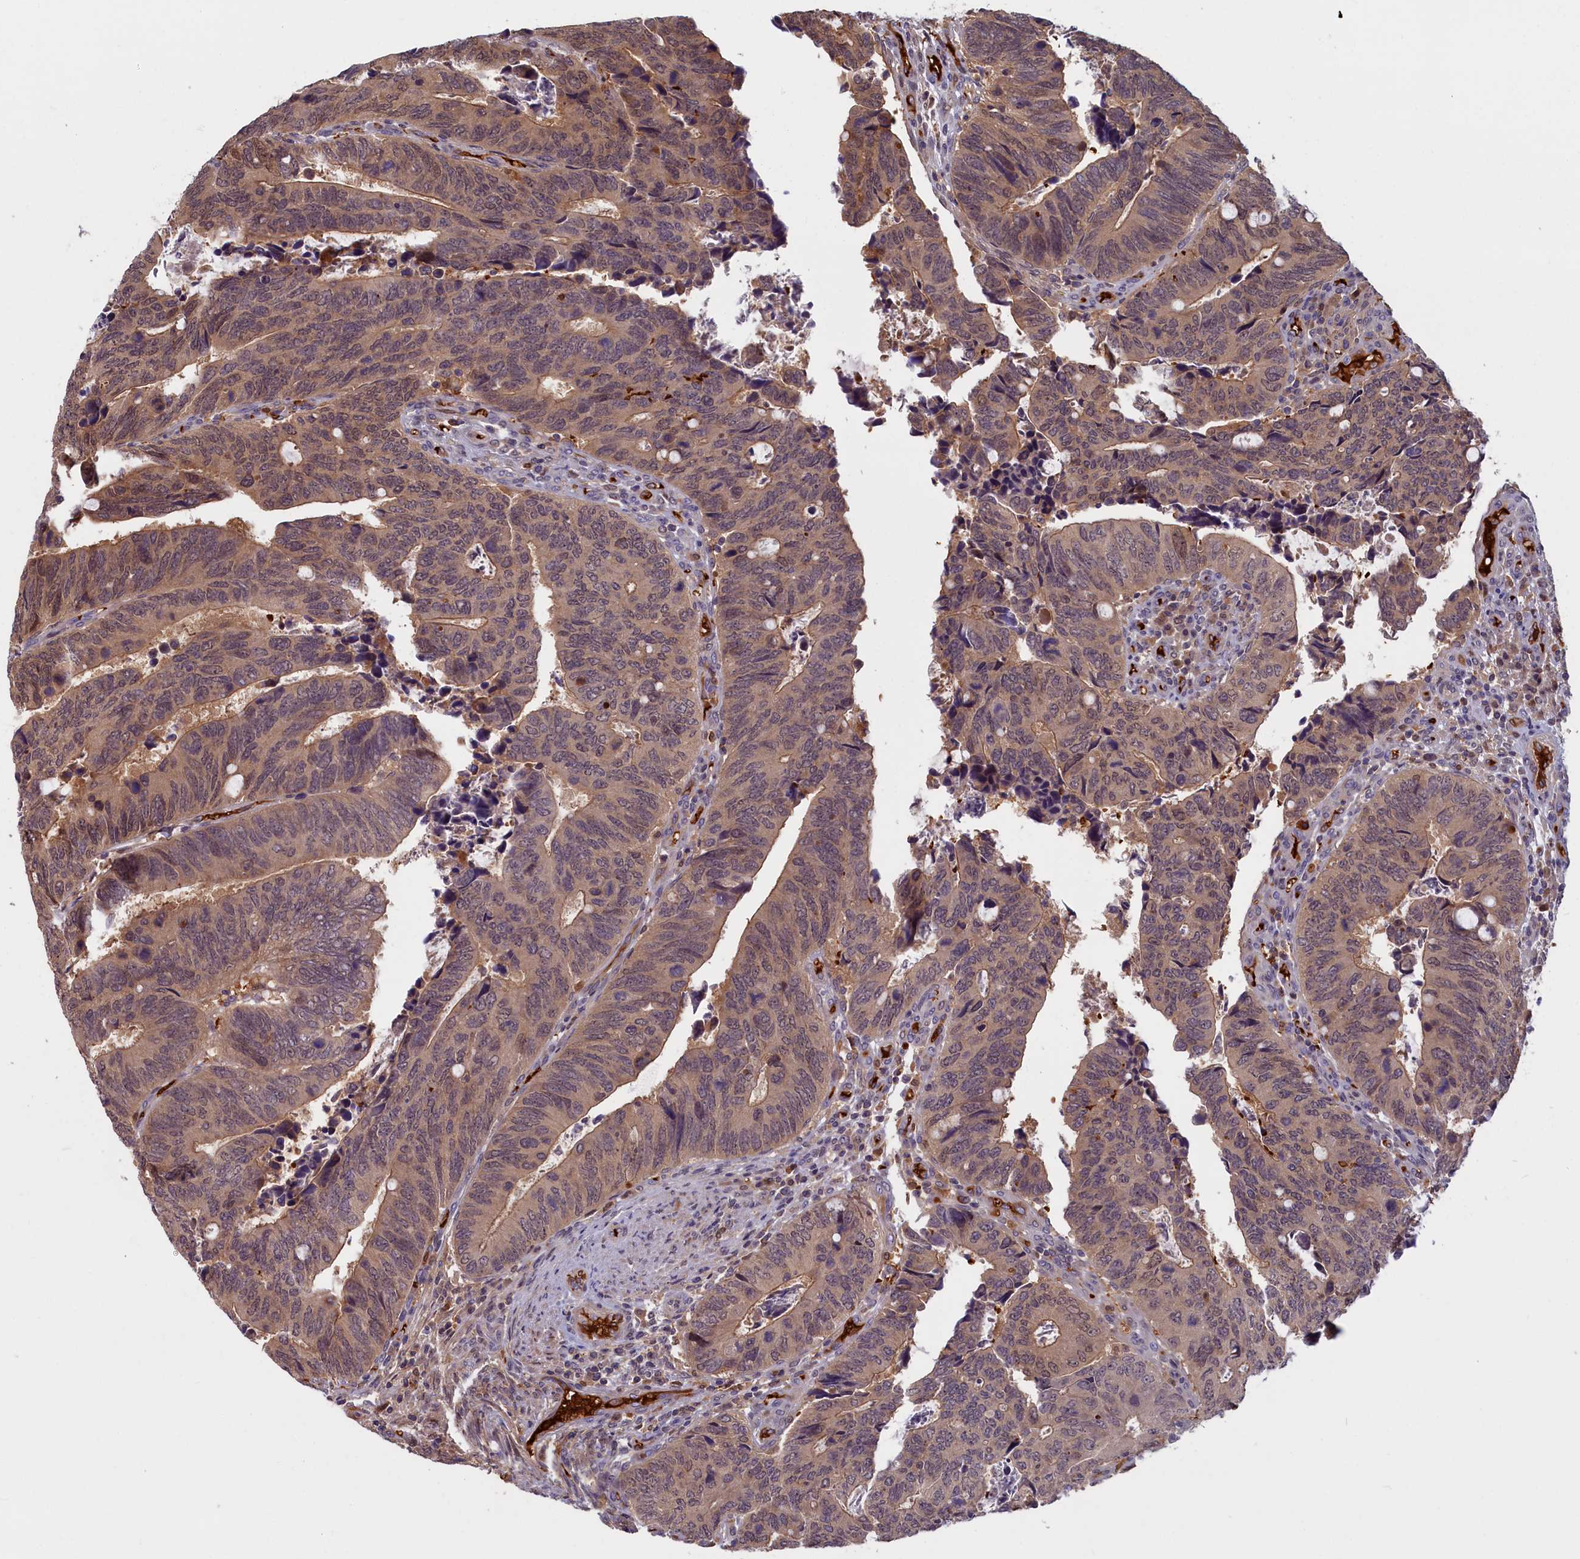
{"staining": {"intensity": "weak", "quantity": ">75%", "location": "cytoplasmic/membranous"}, "tissue": "colorectal cancer", "cell_type": "Tumor cells", "image_type": "cancer", "snomed": [{"axis": "morphology", "description": "Adenocarcinoma, NOS"}, {"axis": "topography", "description": "Colon"}], "caption": "High-magnification brightfield microscopy of colorectal adenocarcinoma stained with DAB (3,3'-diaminobenzidine) (brown) and counterstained with hematoxylin (blue). tumor cells exhibit weak cytoplasmic/membranous positivity is present in about>75% of cells.", "gene": "BLVRB", "patient": {"sex": "male", "age": 87}}